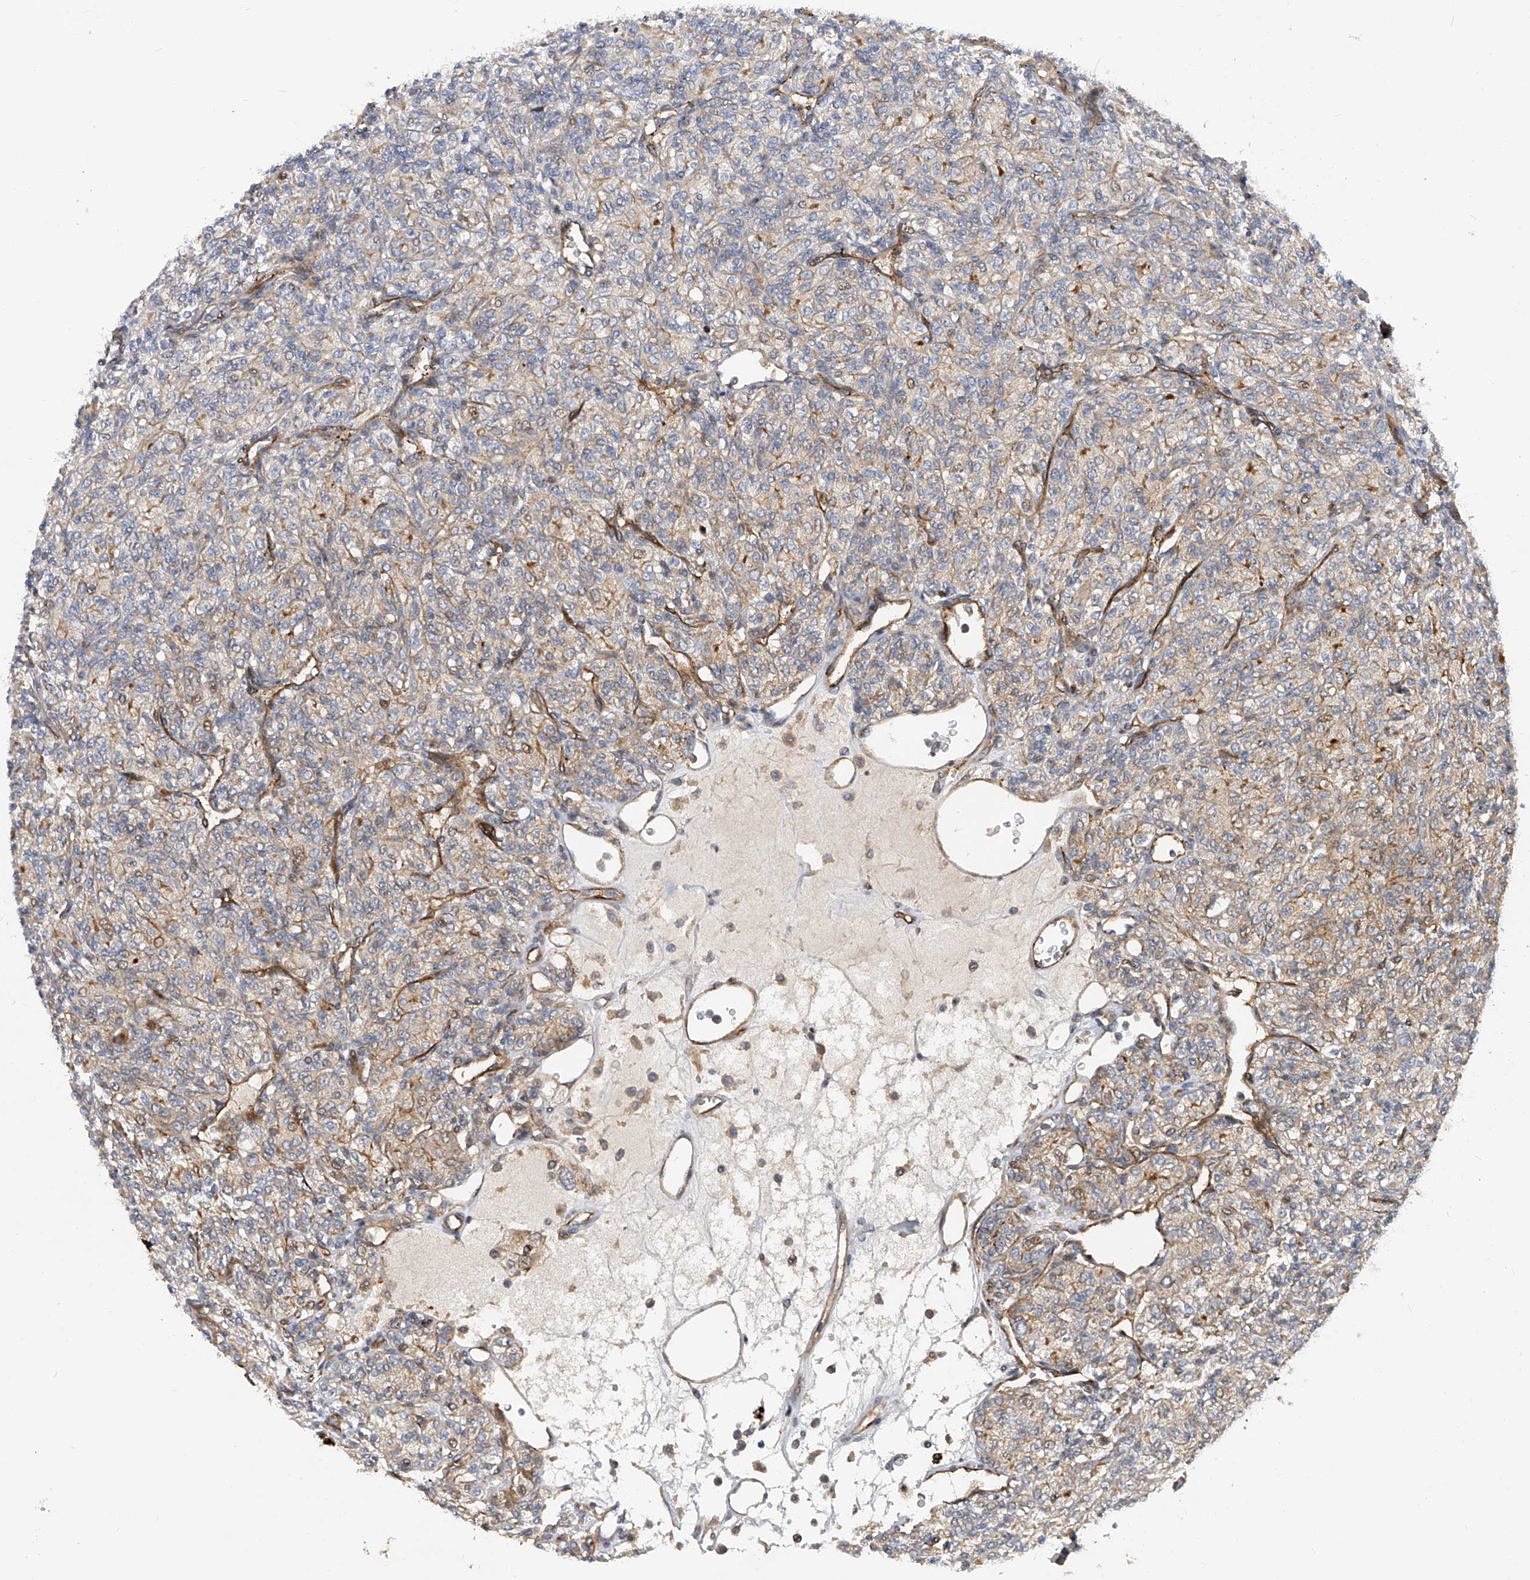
{"staining": {"intensity": "weak", "quantity": "25%-75%", "location": "cytoplasmic/membranous,nuclear"}, "tissue": "renal cancer", "cell_type": "Tumor cells", "image_type": "cancer", "snomed": [{"axis": "morphology", "description": "Adenocarcinoma, NOS"}, {"axis": "topography", "description": "Kidney"}], "caption": "Protein expression analysis of human renal adenocarcinoma reveals weak cytoplasmic/membranous and nuclear positivity in approximately 25%-75% of tumor cells.", "gene": "PDSS2", "patient": {"sex": "male", "age": 77}}